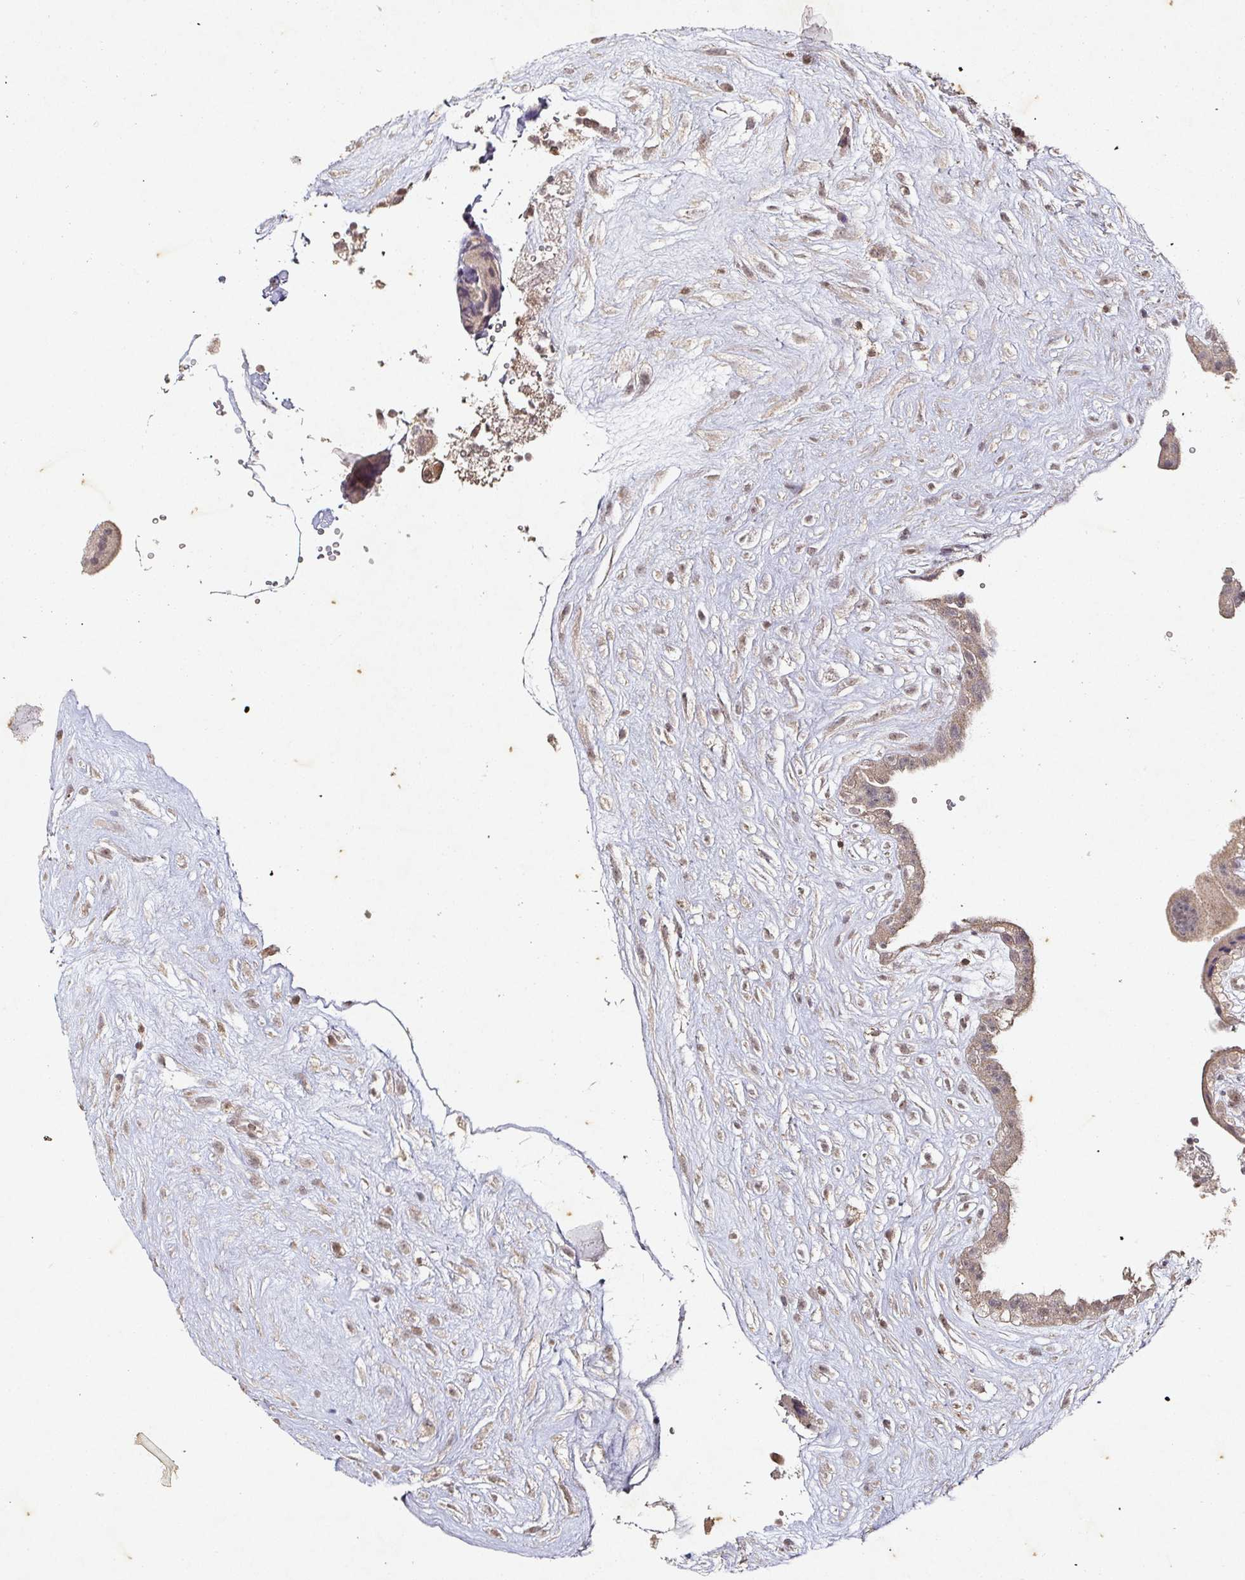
{"staining": {"intensity": "weak", "quantity": "25%-75%", "location": "cytoplasmic/membranous,nuclear"}, "tissue": "placenta", "cell_type": "Decidual cells", "image_type": "normal", "snomed": [{"axis": "morphology", "description": "Normal tissue, NOS"}, {"axis": "topography", "description": "Placenta"}], "caption": "Protein staining exhibits weak cytoplasmic/membranous,nuclear expression in about 25%-75% of decidual cells in normal placenta. The staining was performed using DAB (3,3'-diaminobenzidine), with brown indicating positive protein expression. Nuclei are stained blue with hematoxylin.", "gene": "CAPN5", "patient": {"sex": "female", "age": 18}}